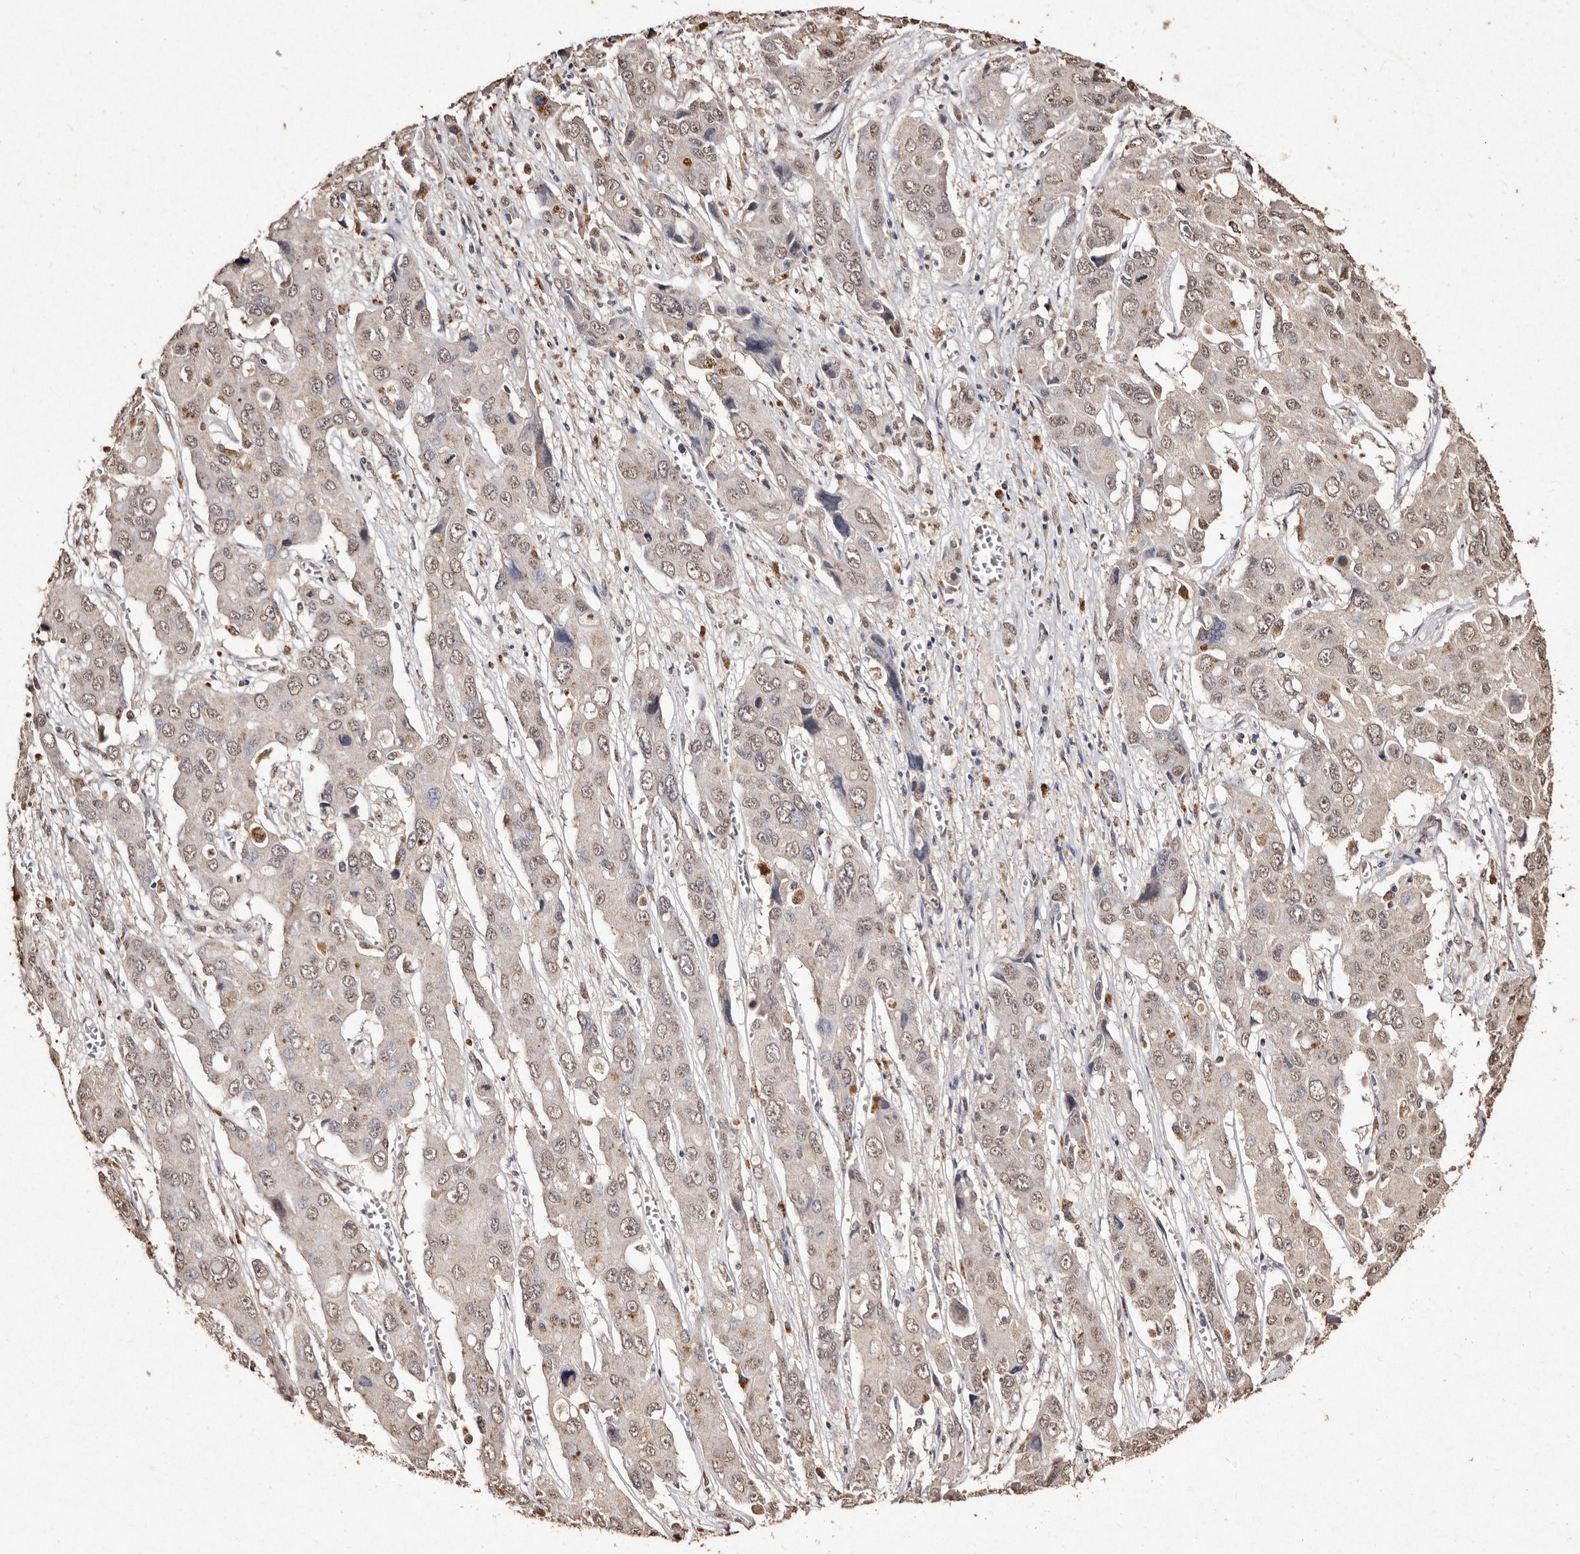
{"staining": {"intensity": "weak", "quantity": ">75%", "location": "nuclear"}, "tissue": "liver cancer", "cell_type": "Tumor cells", "image_type": "cancer", "snomed": [{"axis": "morphology", "description": "Cholangiocarcinoma"}, {"axis": "topography", "description": "Liver"}], "caption": "This is an image of immunohistochemistry staining of cholangiocarcinoma (liver), which shows weak positivity in the nuclear of tumor cells.", "gene": "ERBB4", "patient": {"sex": "male", "age": 67}}